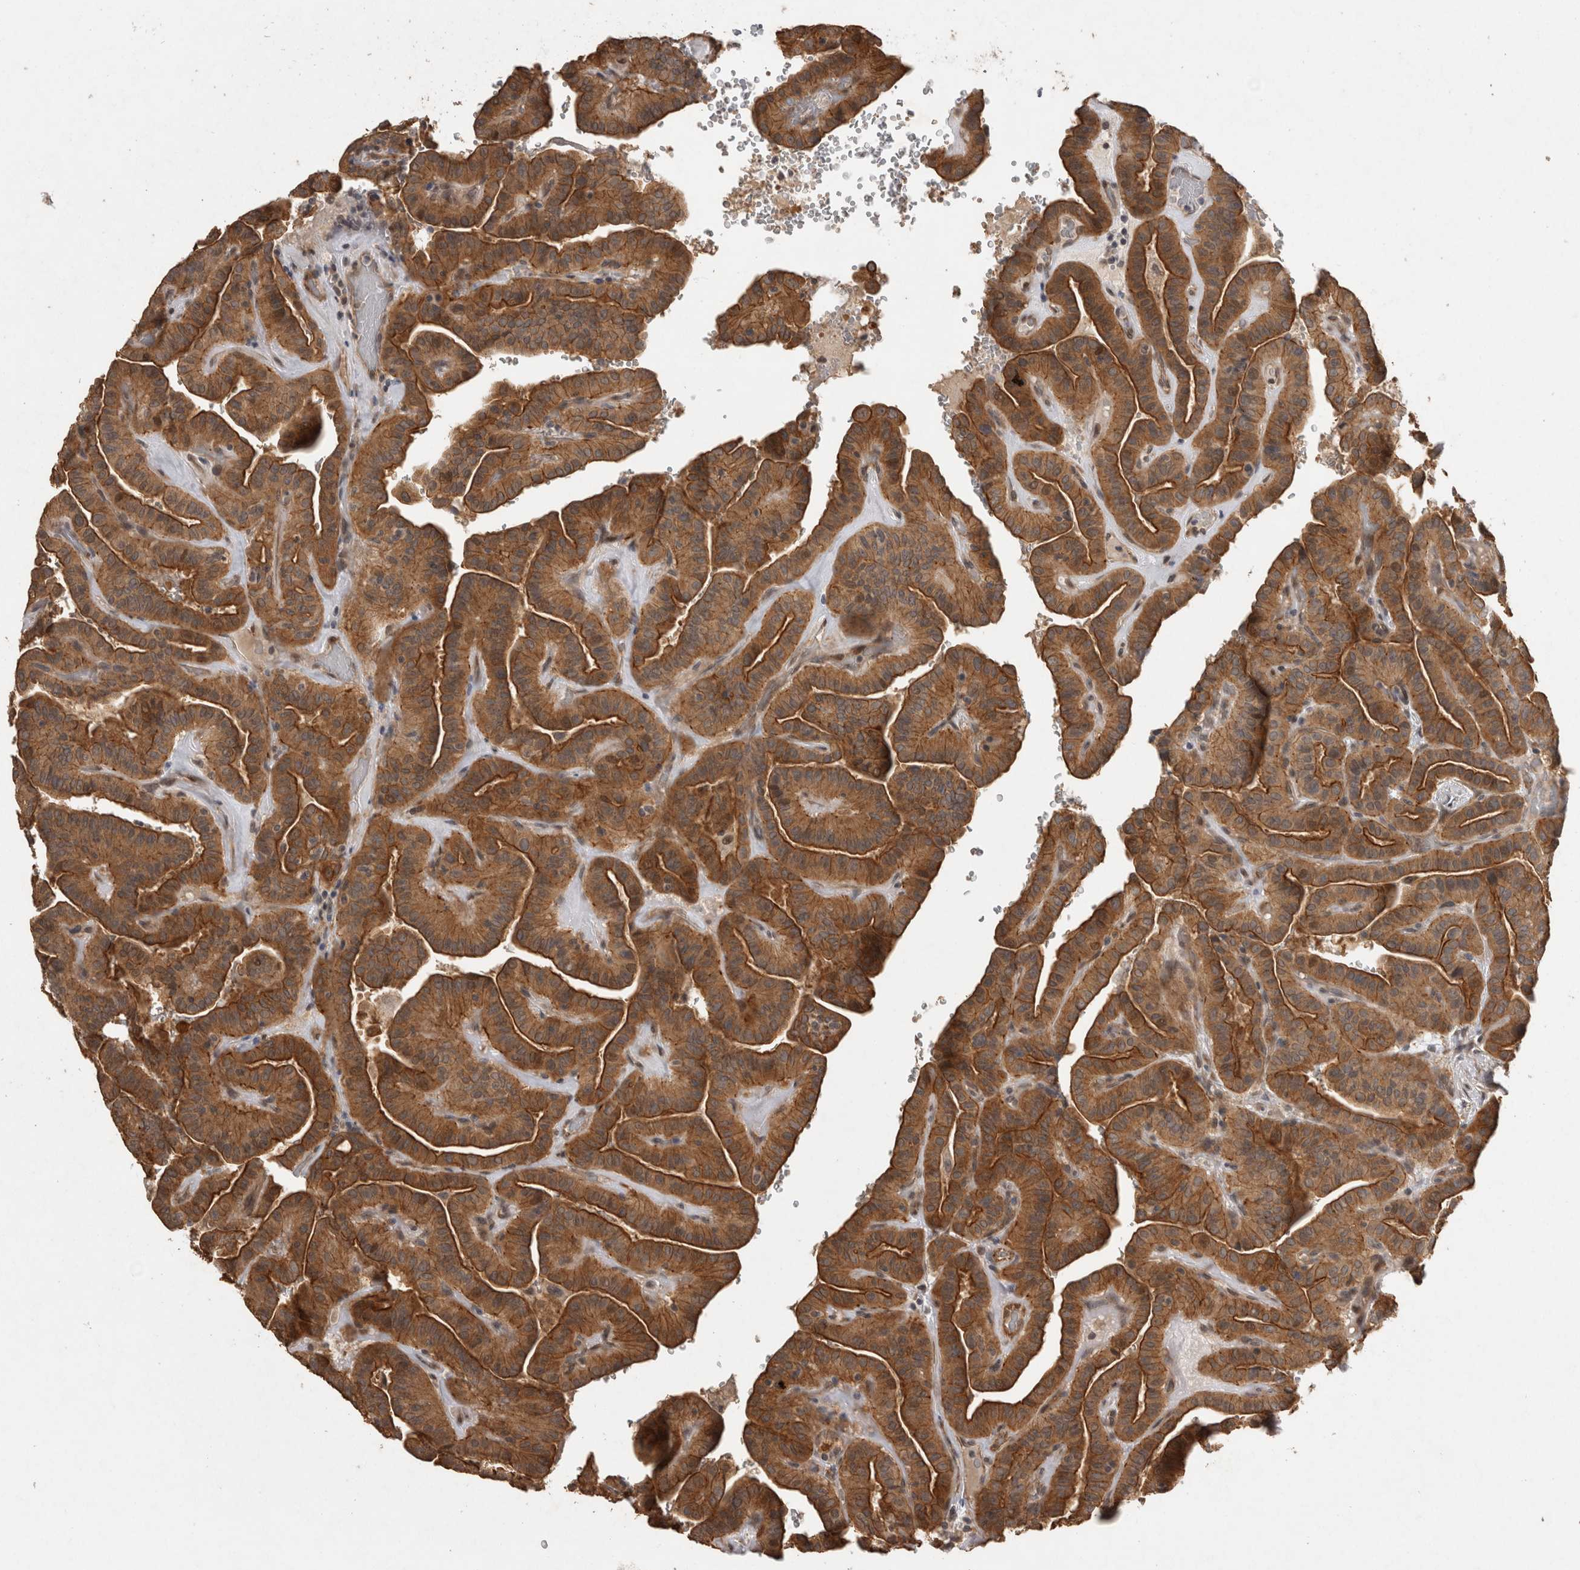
{"staining": {"intensity": "strong", "quantity": ">75%", "location": "cytoplasmic/membranous"}, "tissue": "thyroid cancer", "cell_type": "Tumor cells", "image_type": "cancer", "snomed": [{"axis": "morphology", "description": "Papillary adenocarcinoma, NOS"}, {"axis": "topography", "description": "Thyroid gland"}], "caption": "This is a histology image of immunohistochemistry staining of thyroid cancer (papillary adenocarcinoma), which shows strong expression in the cytoplasmic/membranous of tumor cells.", "gene": "RHPN1", "patient": {"sex": "male", "age": 77}}